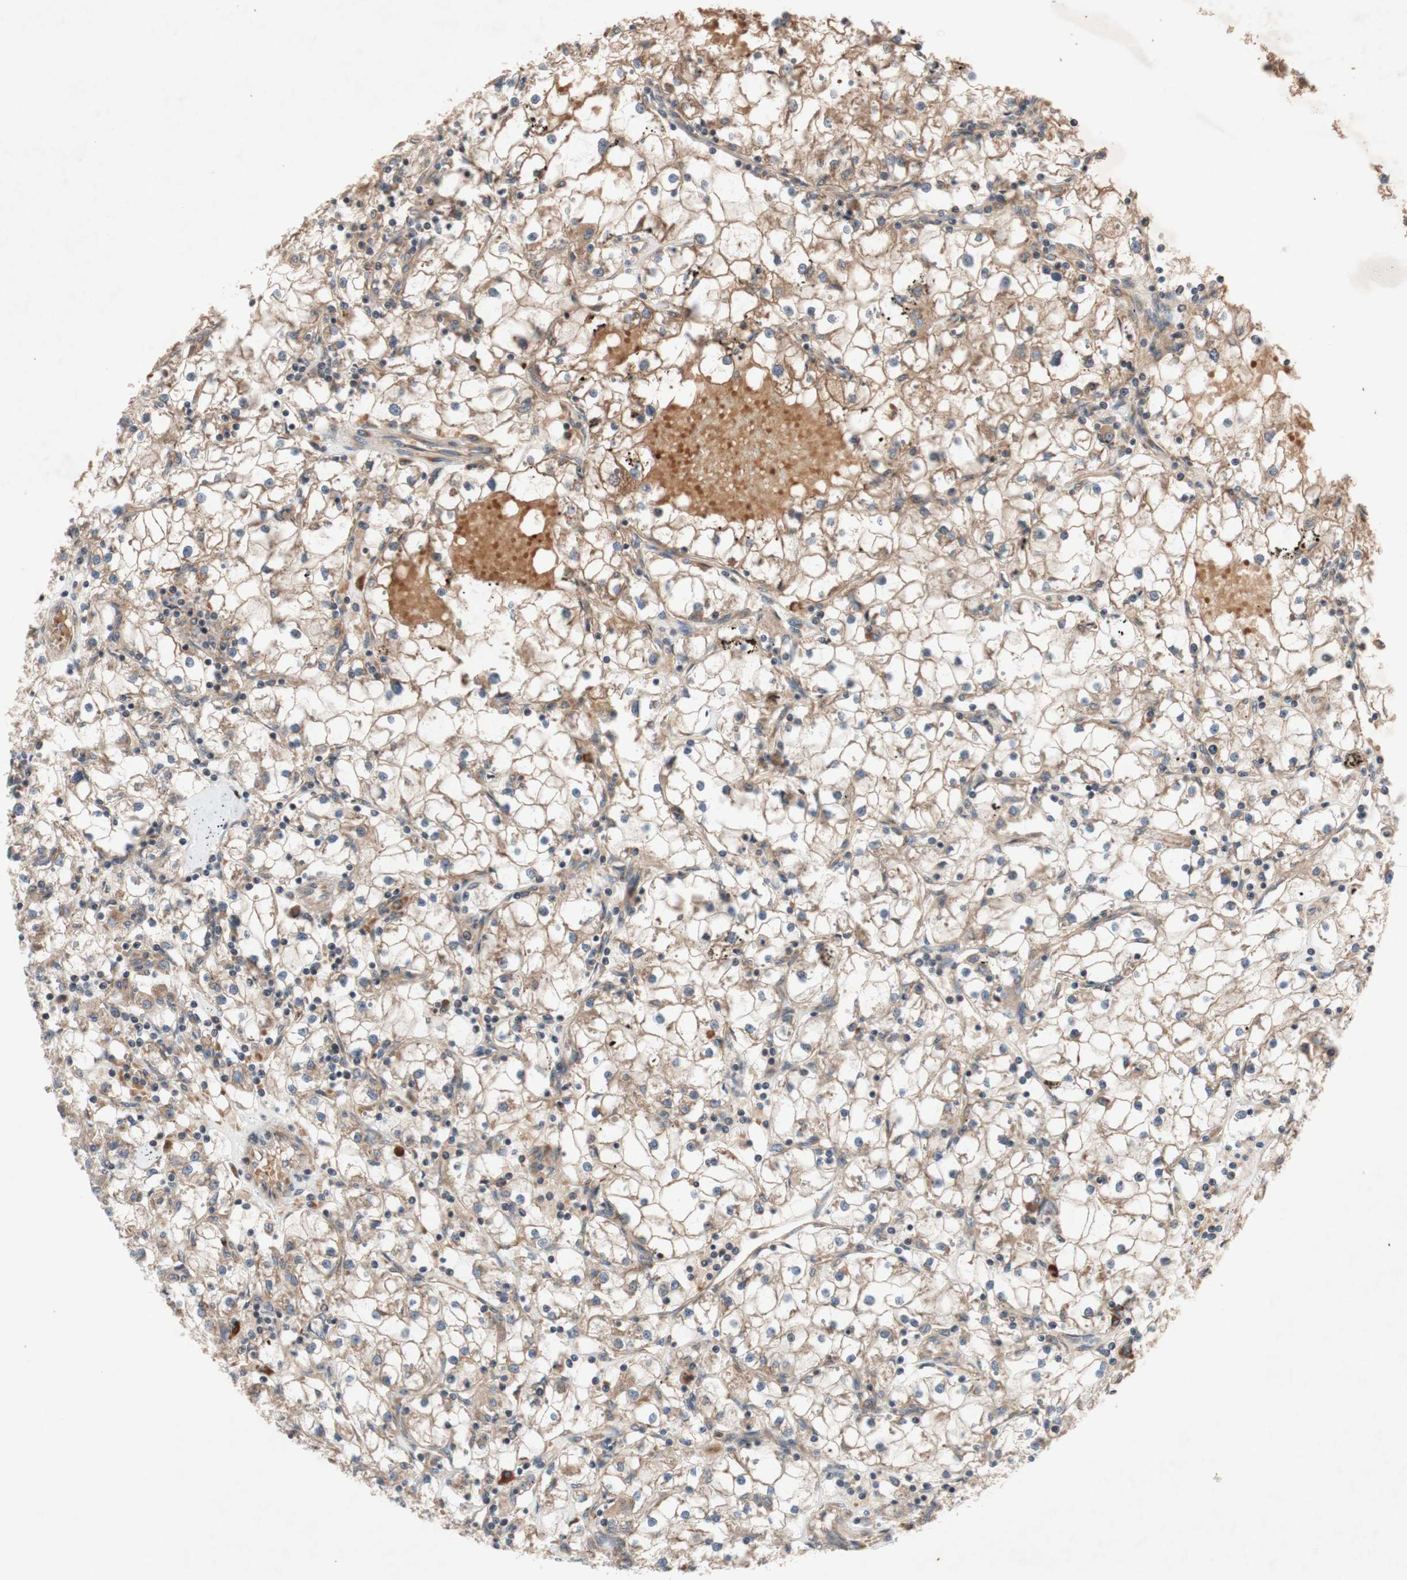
{"staining": {"intensity": "moderate", "quantity": "25%-75%", "location": "cytoplasmic/membranous"}, "tissue": "renal cancer", "cell_type": "Tumor cells", "image_type": "cancer", "snomed": [{"axis": "morphology", "description": "Adenocarcinoma, NOS"}, {"axis": "topography", "description": "Kidney"}], "caption": "A high-resolution histopathology image shows immunohistochemistry staining of renal cancer (adenocarcinoma), which displays moderate cytoplasmic/membranous expression in approximately 25%-75% of tumor cells.", "gene": "DDOST", "patient": {"sex": "male", "age": 56}}